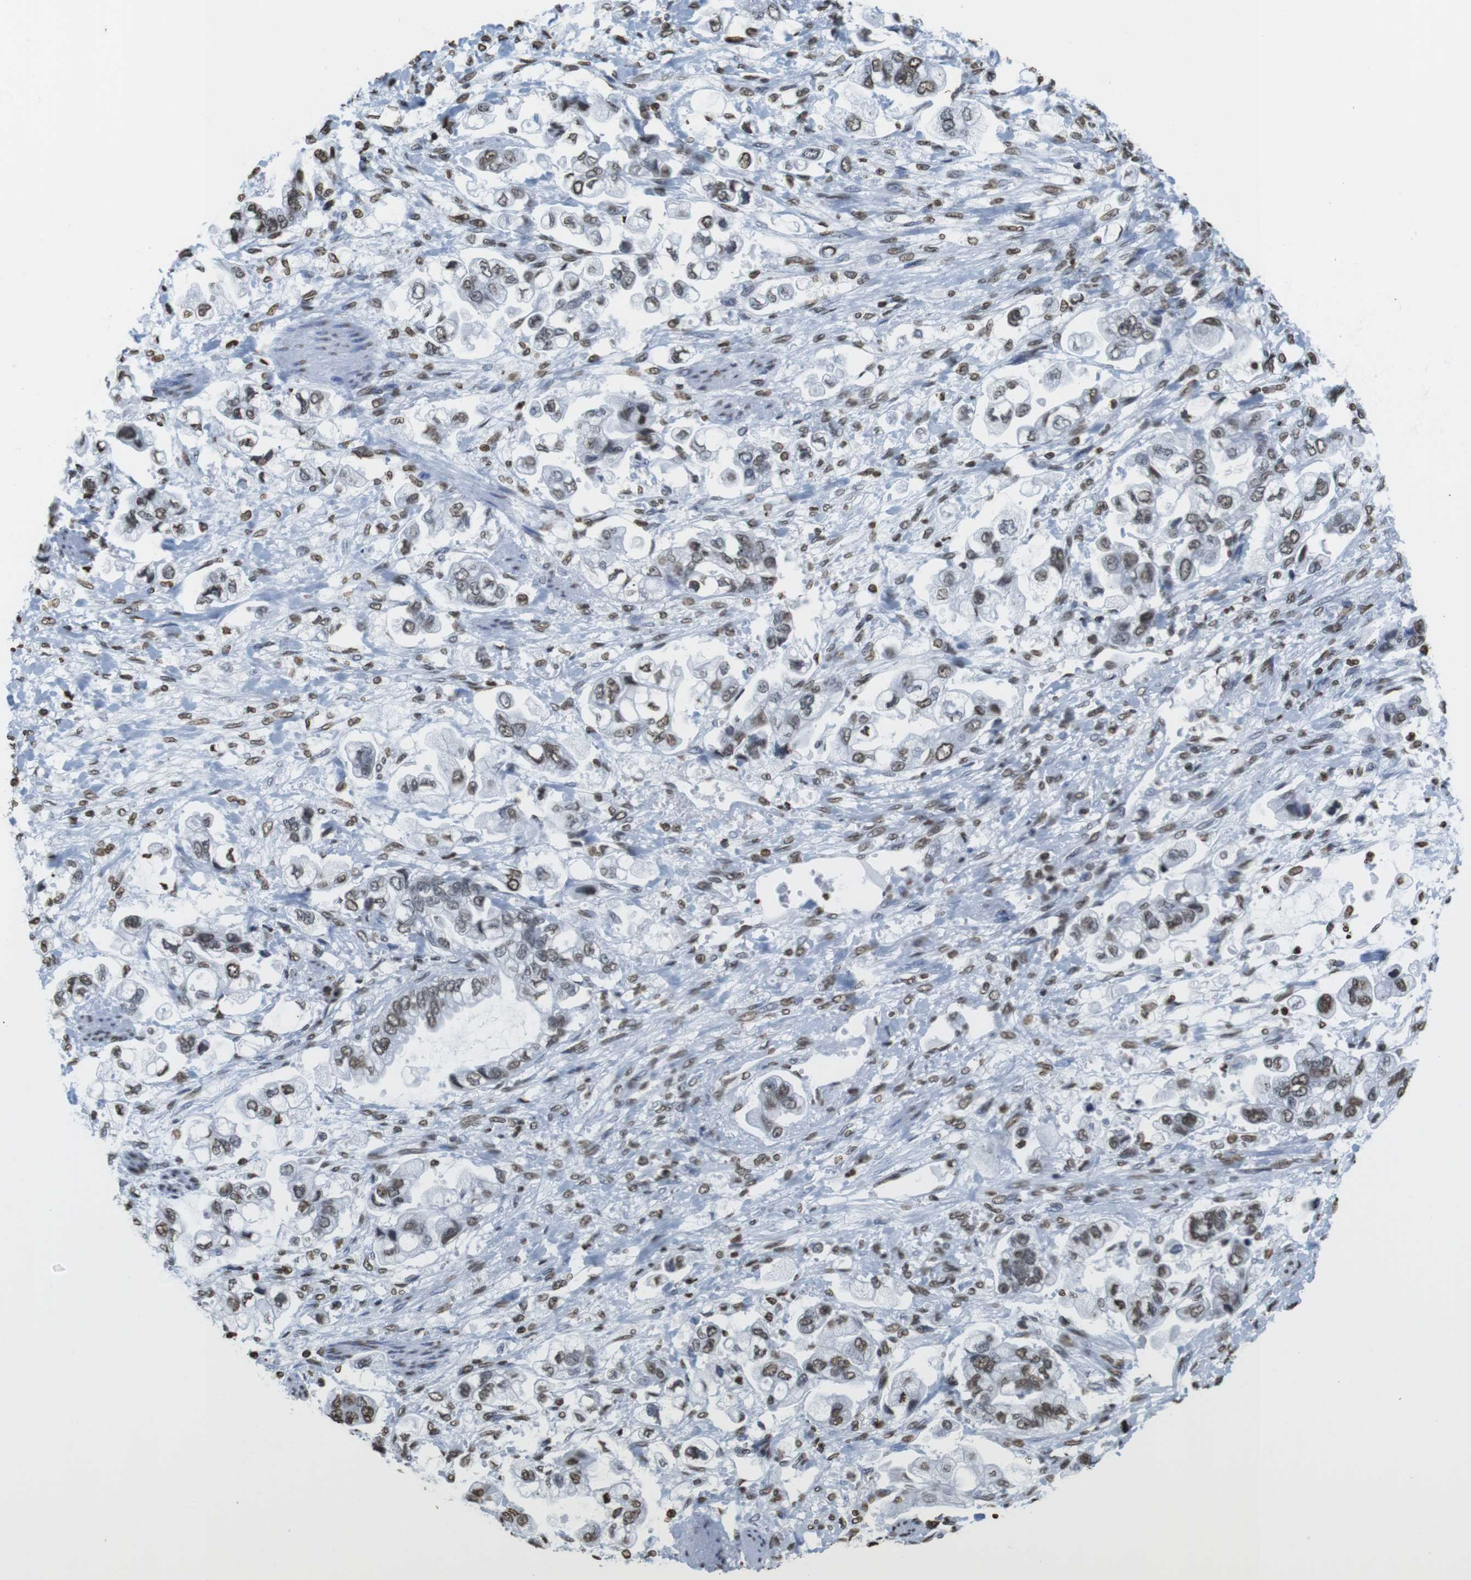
{"staining": {"intensity": "moderate", "quantity": ">75%", "location": "nuclear"}, "tissue": "stomach cancer", "cell_type": "Tumor cells", "image_type": "cancer", "snomed": [{"axis": "morphology", "description": "Normal tissue, NOS"}, {"axis": "morphology", "description": "Adenocarcinoma, NOS"}, {"axis": "topography", "description": "Stomach"}], "caption": "Immunohistochemical staining of stomach cancer (adenocarcinoma) reveals medium levels of moderate nuclear protein positivity in approximately >75% of tumor cells. (IHC, brightfield microscopy, high magnification).", "gene": "BSX", "patient": {"sex": "male", "age": 62}}